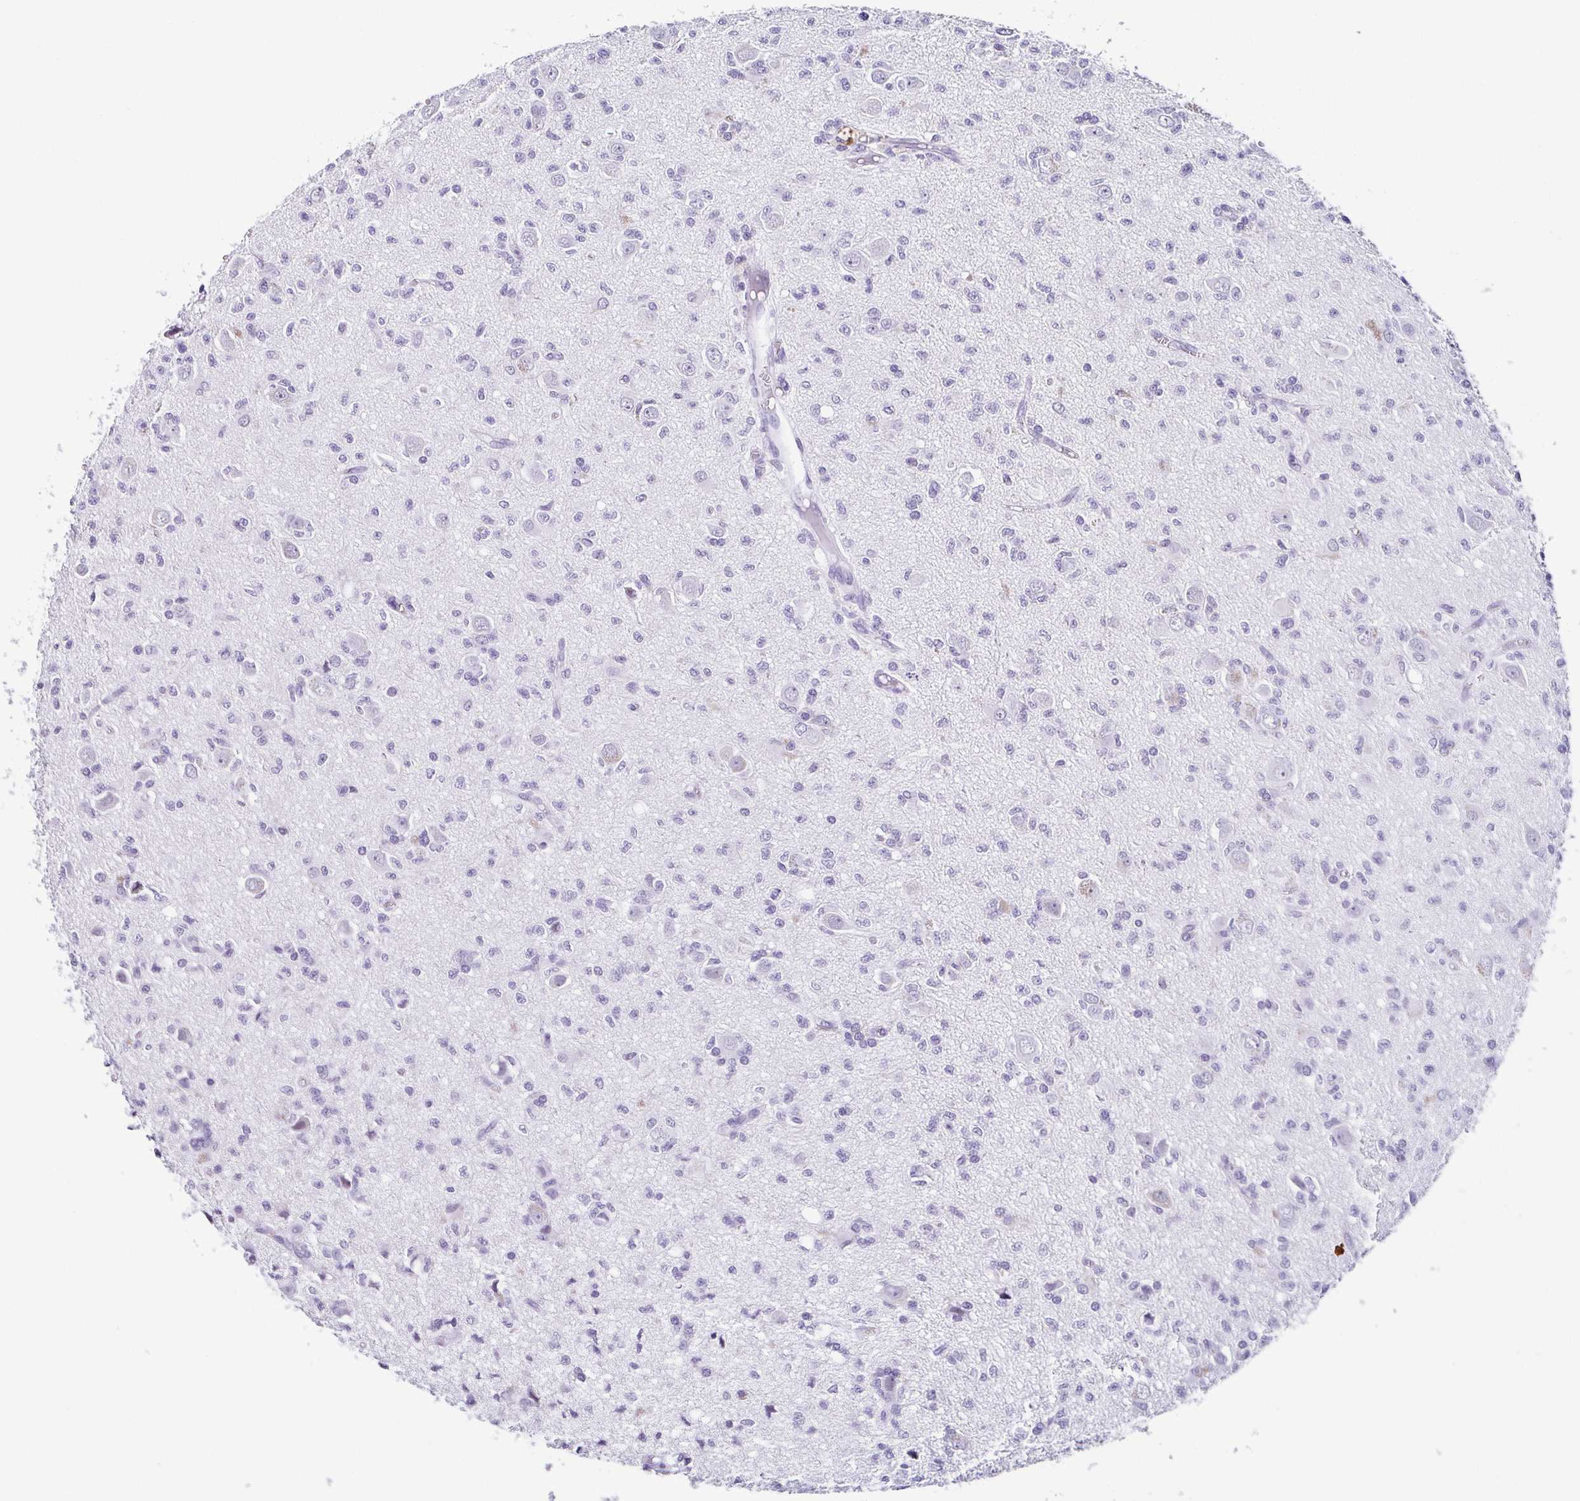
{"staining": {"intensity": "negative", "quantity": "none", "location": "none"}, "tissue": "glioma", "cell_type": "Tumor cells", "image_type": "cancer", "snomed": [{"axis": "morphology", "description": "Glioma, malignant, Low grade"}, {"axis": "topography", "description": "Brain"}], "caption": "Immunohistochemistry micrograph of human malignant low-grade glioma stained for a protein (brown), which demonstrates no staining in tumor cells.", "gene": "ESX1", "patient": {"sex": "male", "age": 64}}